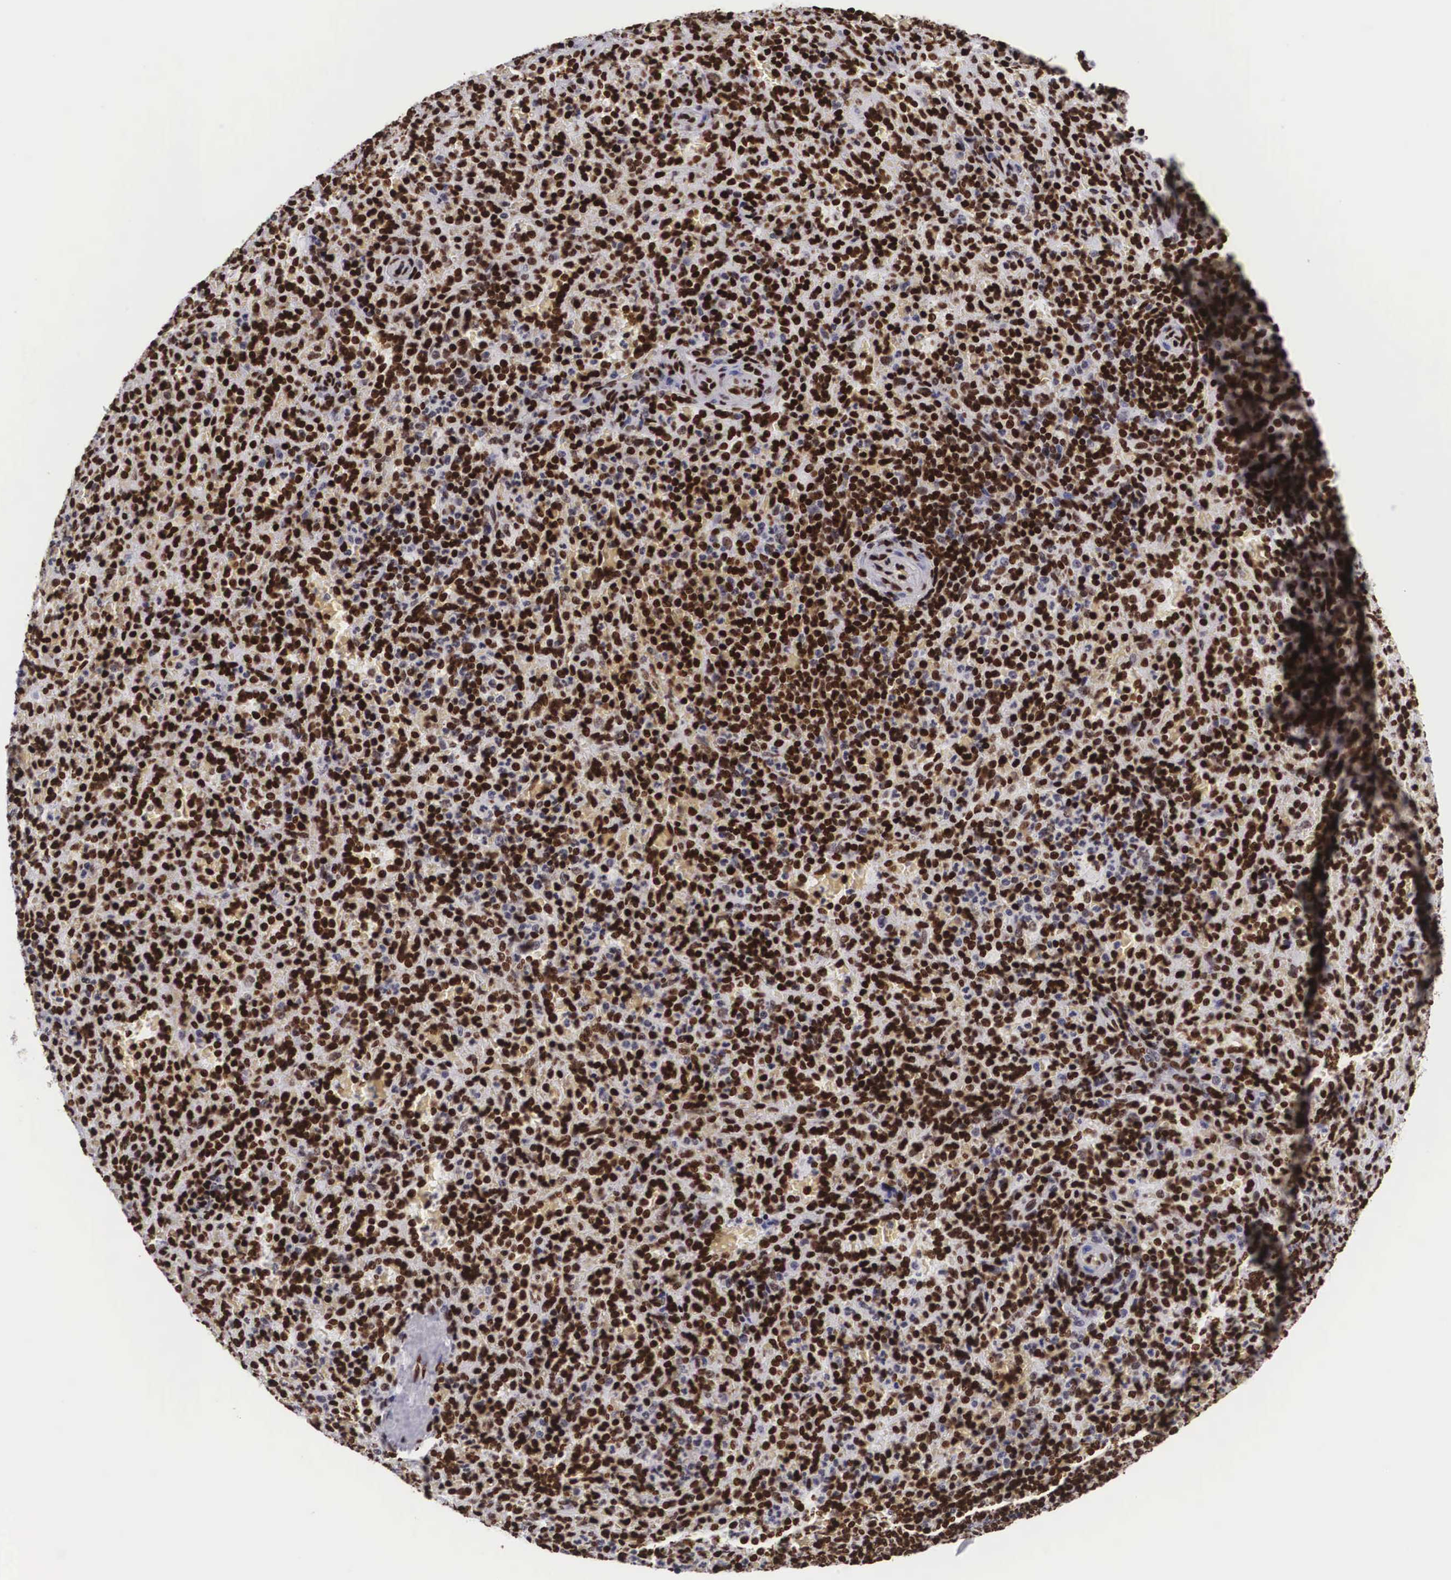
{"staining": {"intensity": "strong", "quantity": ">75%", "location": "nuclear"}, "tissue": "spleen", "cell_type": "Cells in red pulp", "image_type": "normal", "snomed": [{"axis": "morphology", "description": "Normal tissue, NOS"}, {"axis": "topography", "description": "Spleen"}], "caption": "A high-resolution image shows immunohistochemistry (IHC) staining of benign spleen, which demonstrates strong nuclear expression in approximately >75% of cells in red pulp. (brown staining indicates protein expression, while blue staining denotes nuclei).", "gene": "MECP2", "patient": {"sex": "female", "age": 21}}